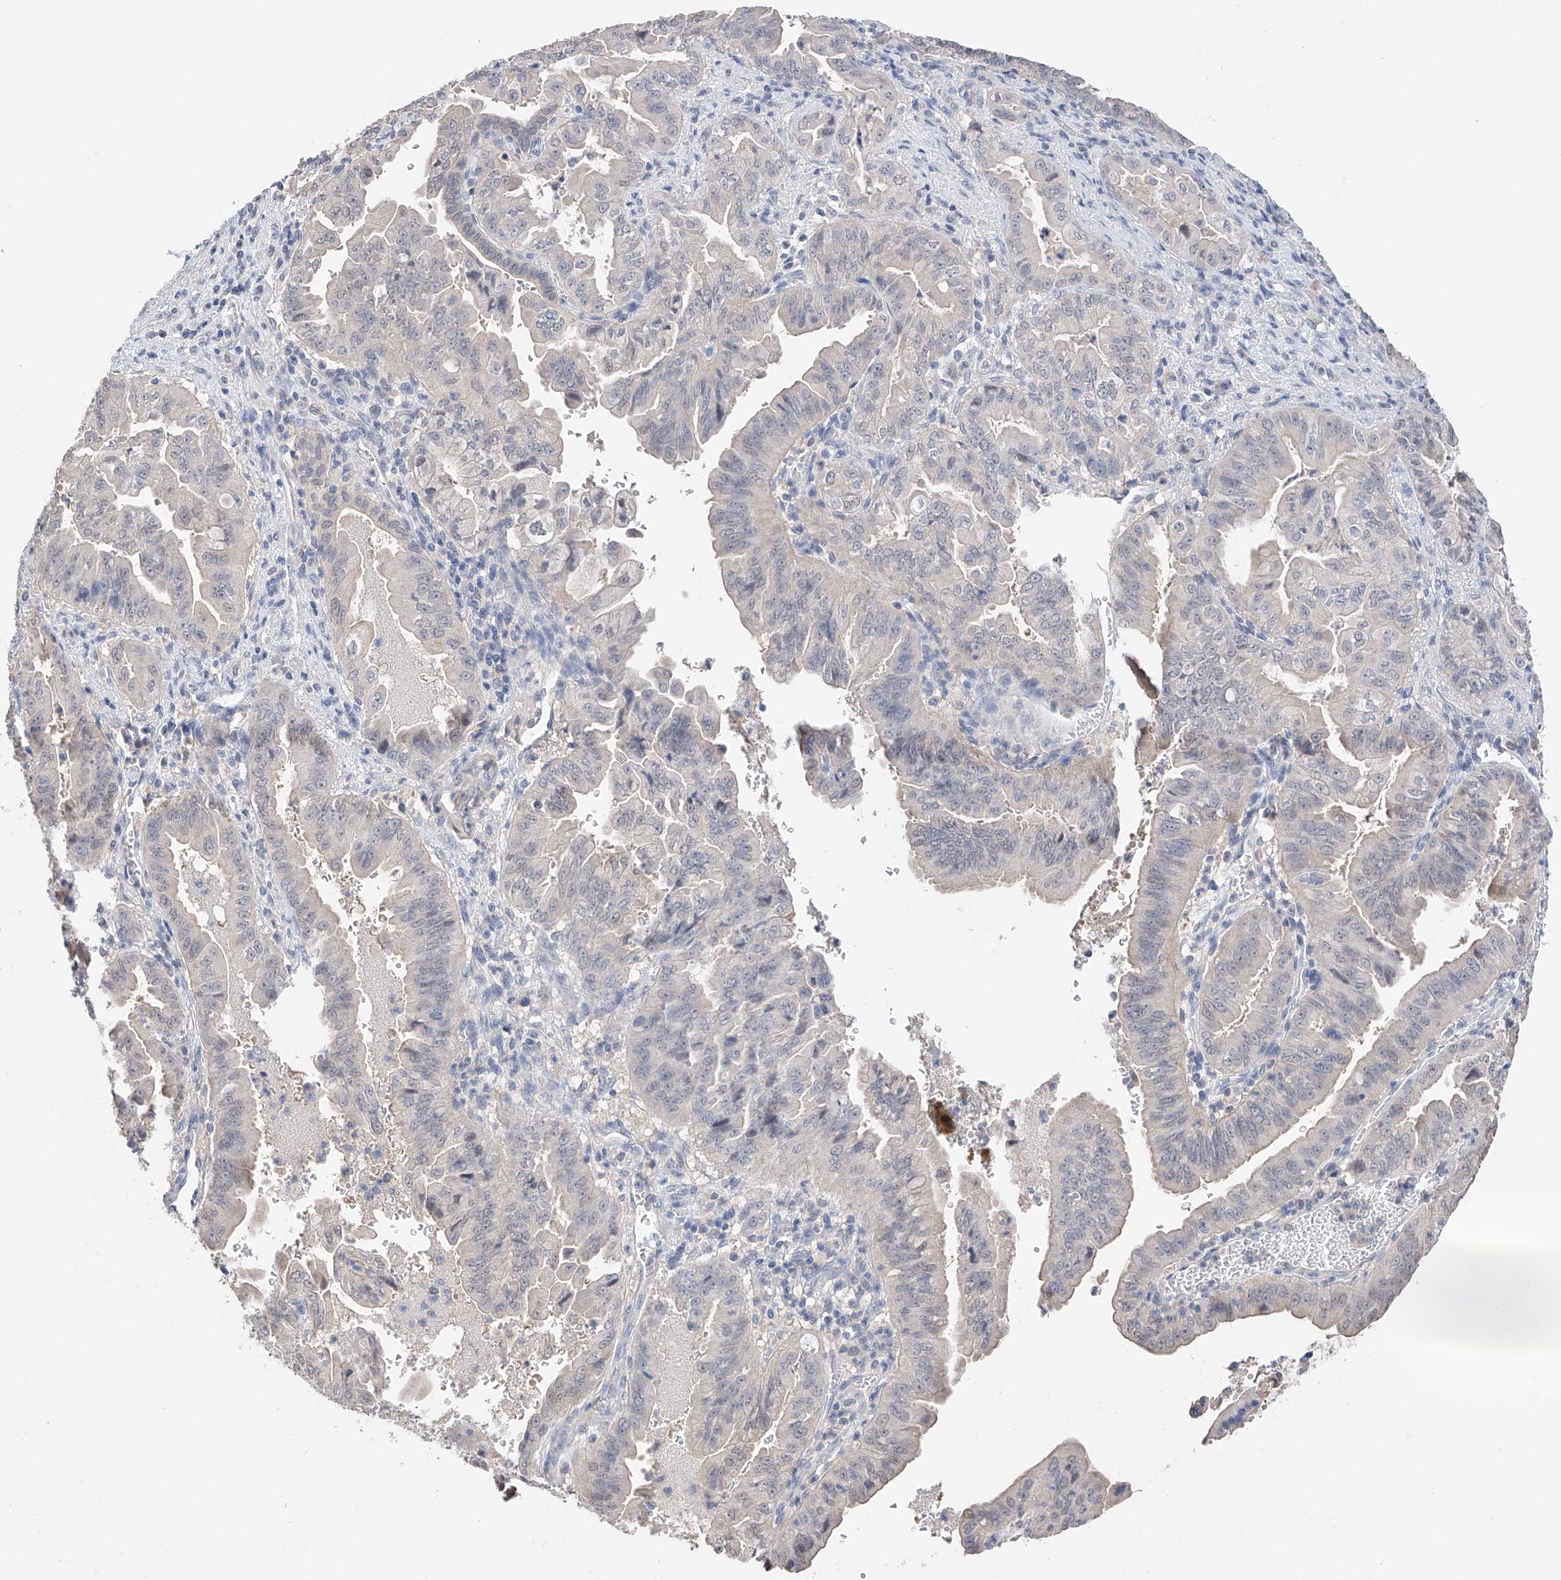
{"staining": {"intensity": "weak", "quantity": "<25%", "location": "cytoplasmic/membranous"}, "tissue": "pancreatic cancer", "cell_type": "Tumor cells", "image_type": "cancer", "snomed": [{"axis": "morphology", "description": "Adenocarcinoma, NOS"}, {"axis": "topography", "description": "Pancreas"}], "caption": "IHC histopathology image of neoplastic tissue: human pancreatic cancer stained with DAB (3,3'-diaminobenzidine) demonstrates no significant protein staining in tumor cells.", "gene": "FUCA2", "patient": {"sex": "male", "age": 70}}